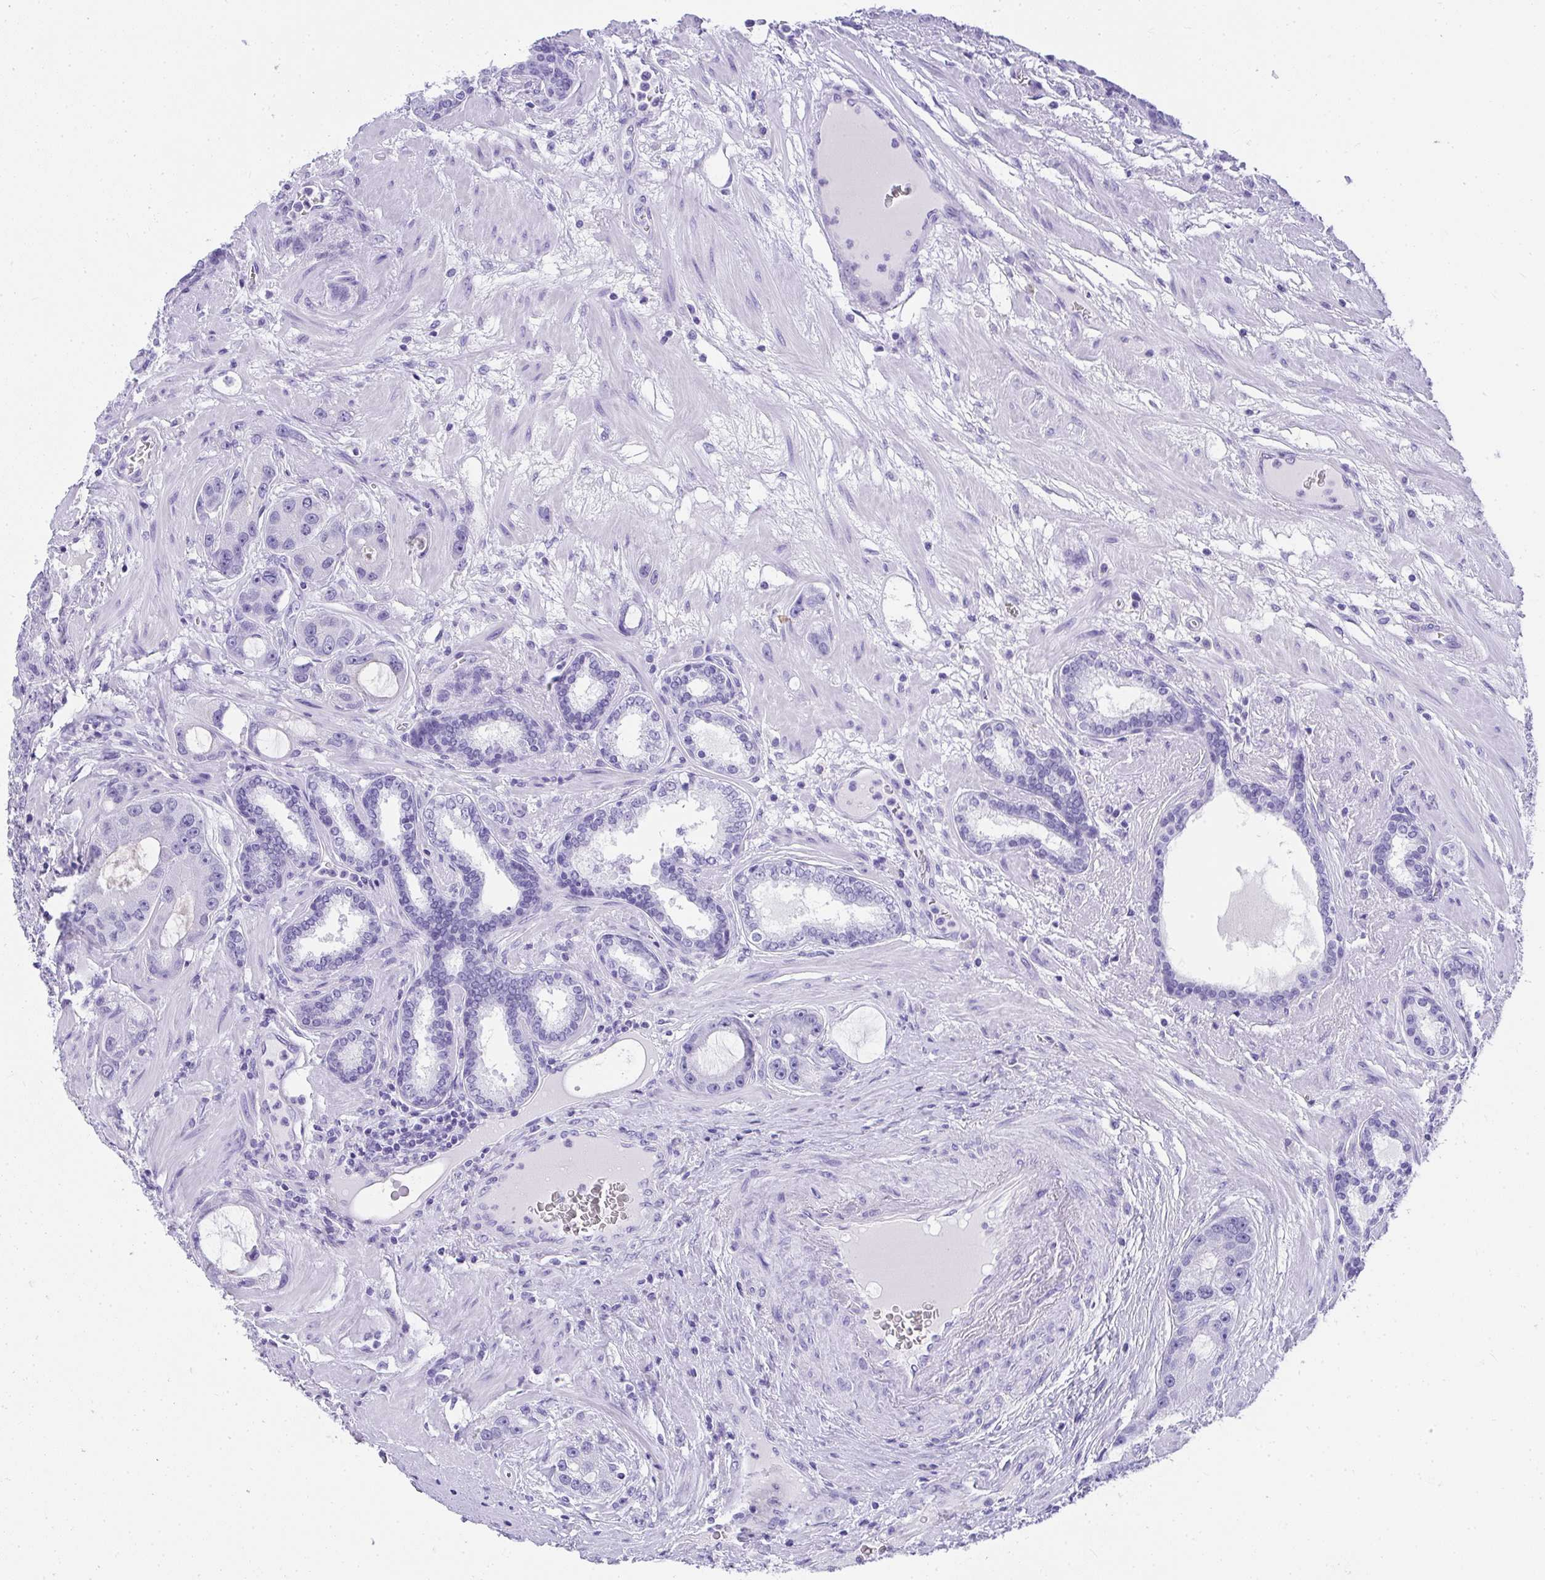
{"staining": {"intensity": "negative", "quantity": "none", "location": "none"}, "tissue": "prostate cancer", "cell_type": "Tumor cells", "image_type": "cancer", "snomed": [{"axis": "morphology", "description": "Adenocarcinoma, High grade"}, {"axis": "topography", "description": "Prostate"}], "caption": "This is an IHC image of human prostate cancer. There is no staining in tumor cells.", "gene": "AVIL", "patient": {"sex": "male", "age": 65}}